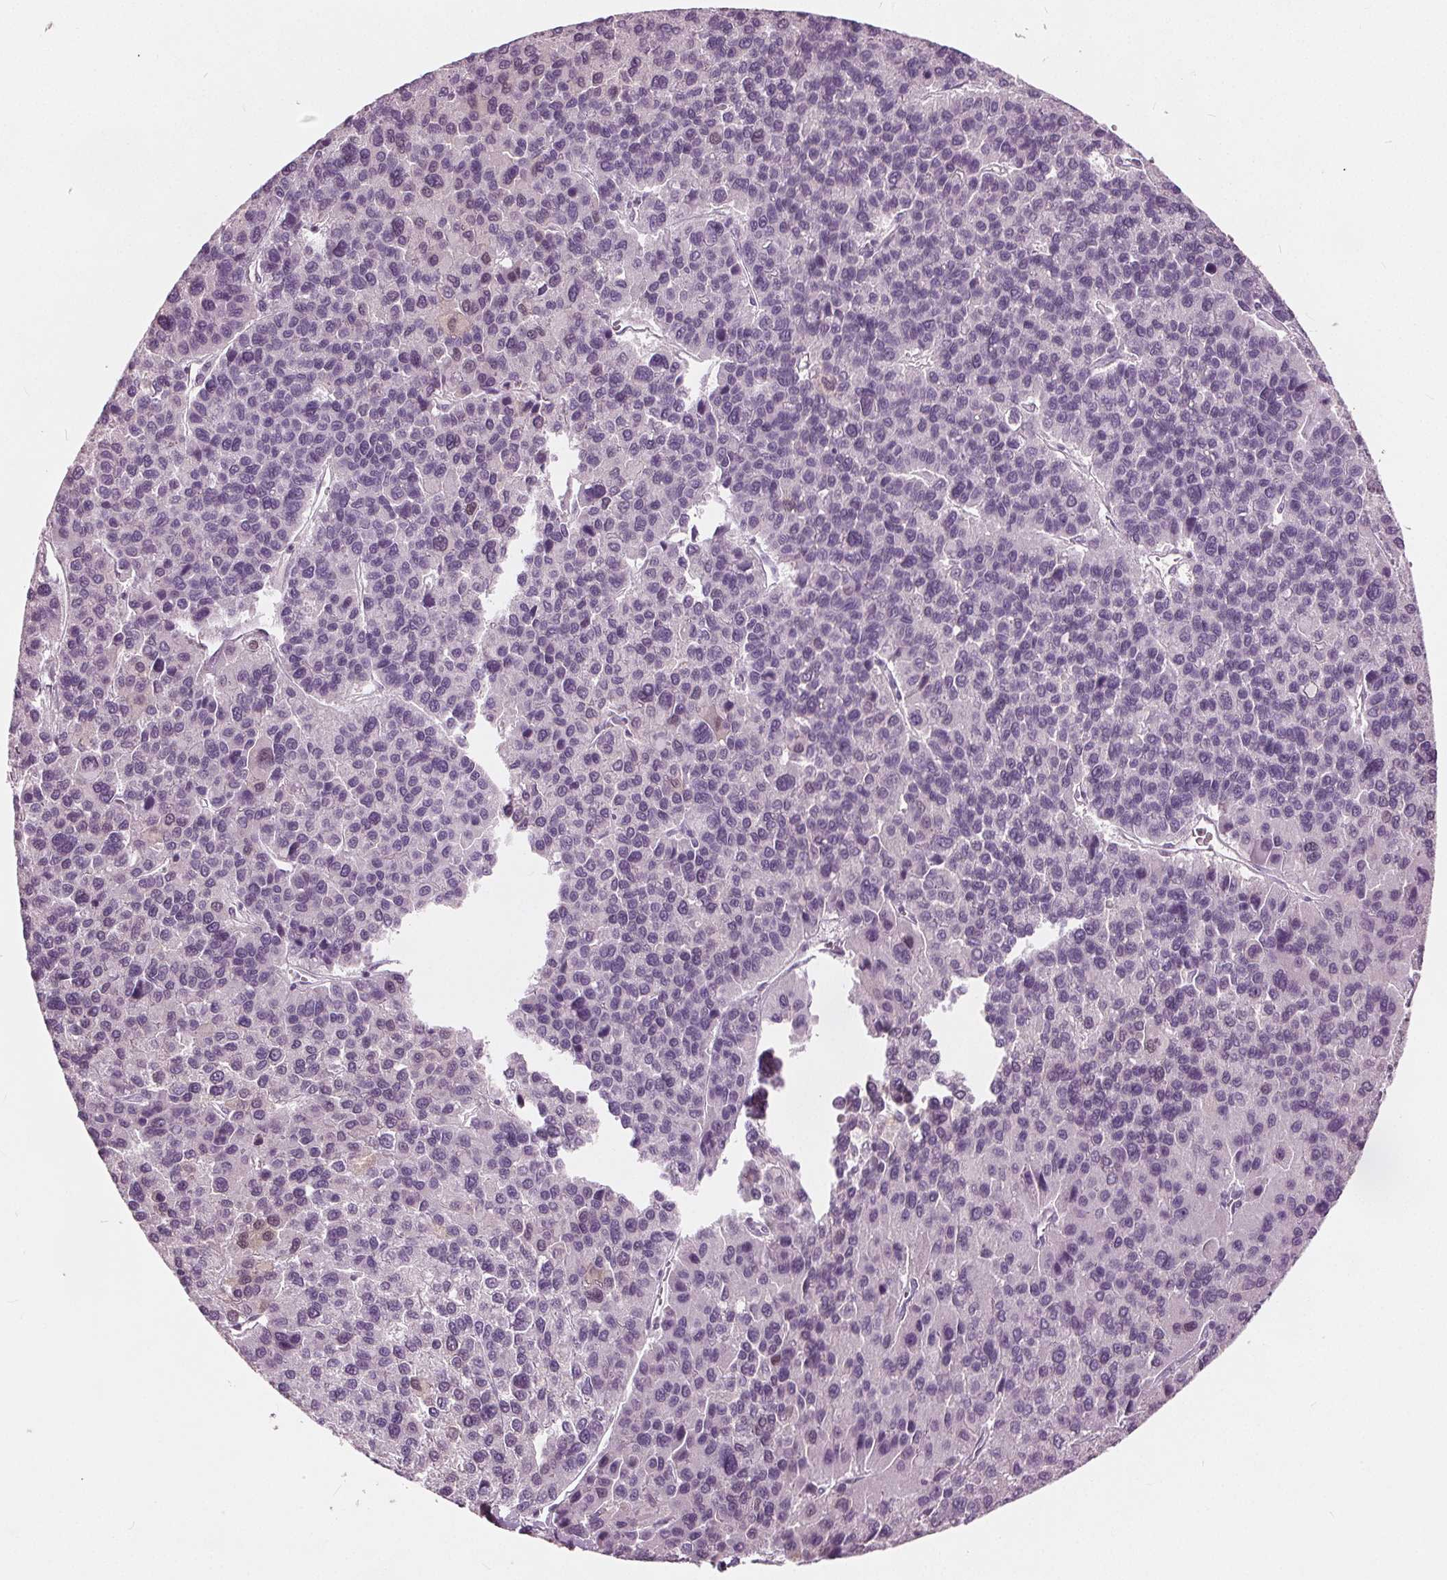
{"staining": {"intensity": "negative", "quantity": "none", "location": "none"}, "tissue": "liver cancer", "cell_type": "Tumor cells", "image_type": "cancer", "snomed": [{"axis": "morphology", "description": "Carcinoma, Hepatocellular, NOS"}, {"axis": "topography", "description": "Liver"}], "caption": "IHC of human hepatocellular carcinoma (liver) exhibits no expression in tumor cells.", "gene": "TKFC", "patient": {"sex": "female", "age": 41}}